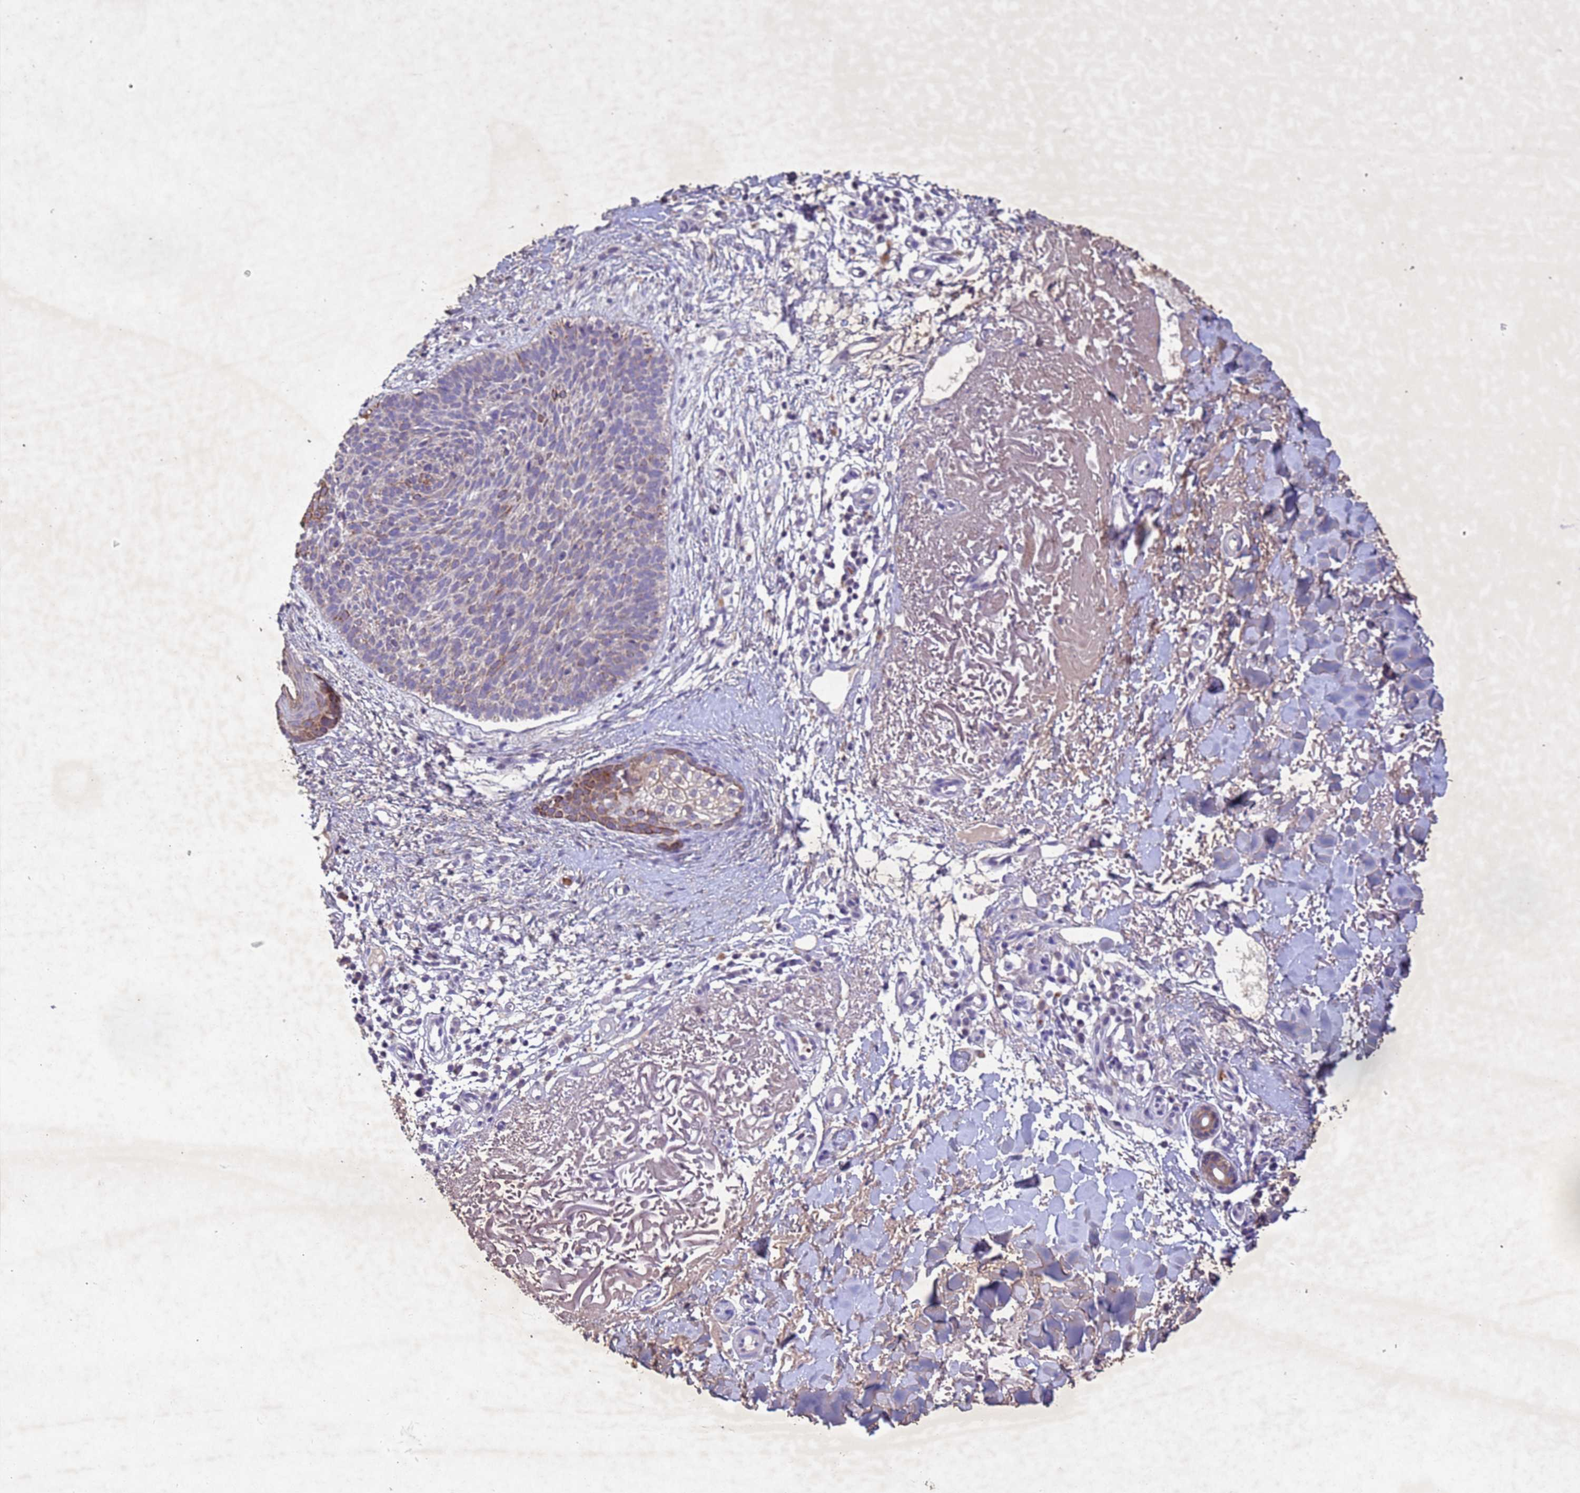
{"staining": {"intensity": "moderate", "quantity": "25%-75%", "location": "cytoplasmic/membranous"}, "tissue": "skin cancer", "cell_type": "Tumor cells", "image_type": "cancer", "snomed": [{"axis": "morphology", "description": "Basal cell carcinoma"}, {"axis": "topography", "description": "Skin"}], "caption": "A medium amount of moderate cytoplasmic/membranous positivity is appreciated in about 25%-75% of tumor cells in skin cancer tissue.", "gene": "NLRP11", "patient": {"sex": "male", "age": 84}}